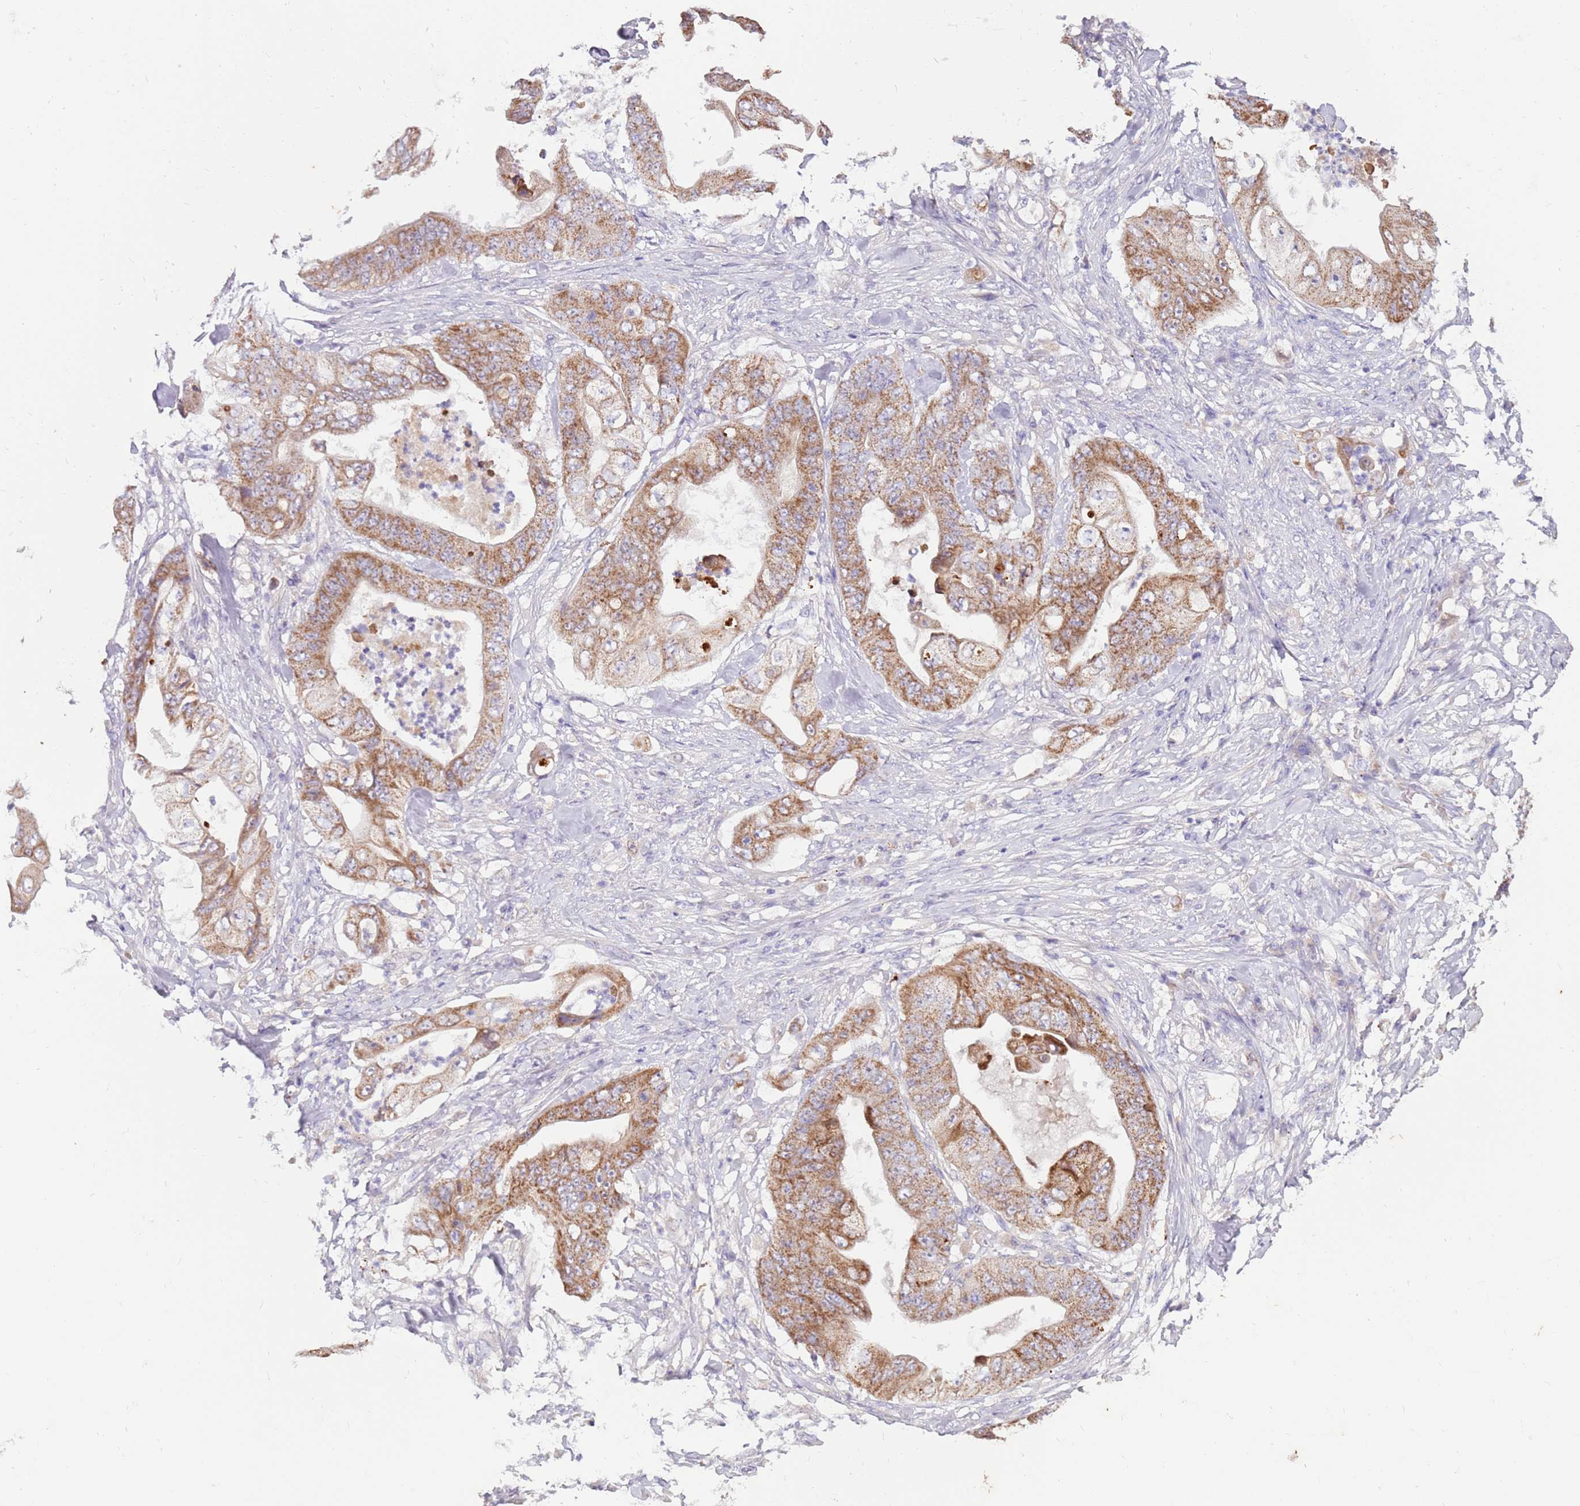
{"staining": {"intensity": "moderate", "quantity": ">75%", "location": "cytoplasmic/membranous"}, "tissue": "stomach cancer", "cell_type": "Tumor cells", "image_type": "cancer", "snomed": [{"axis": "morphology", "description": "Adenocarcinoma, NOS"}, {"axis": "topography", "description": "Stomach"}], "caption": "An image showing moderate cytoplasmic/membranous expression in approximately >75% of tumor cells in stomach cancer (adenocarcinoma), as visualized by brown immunohistochemical staining.", "gene": "SLC44A4", "patient": {"sex": "female", "age": 73}}